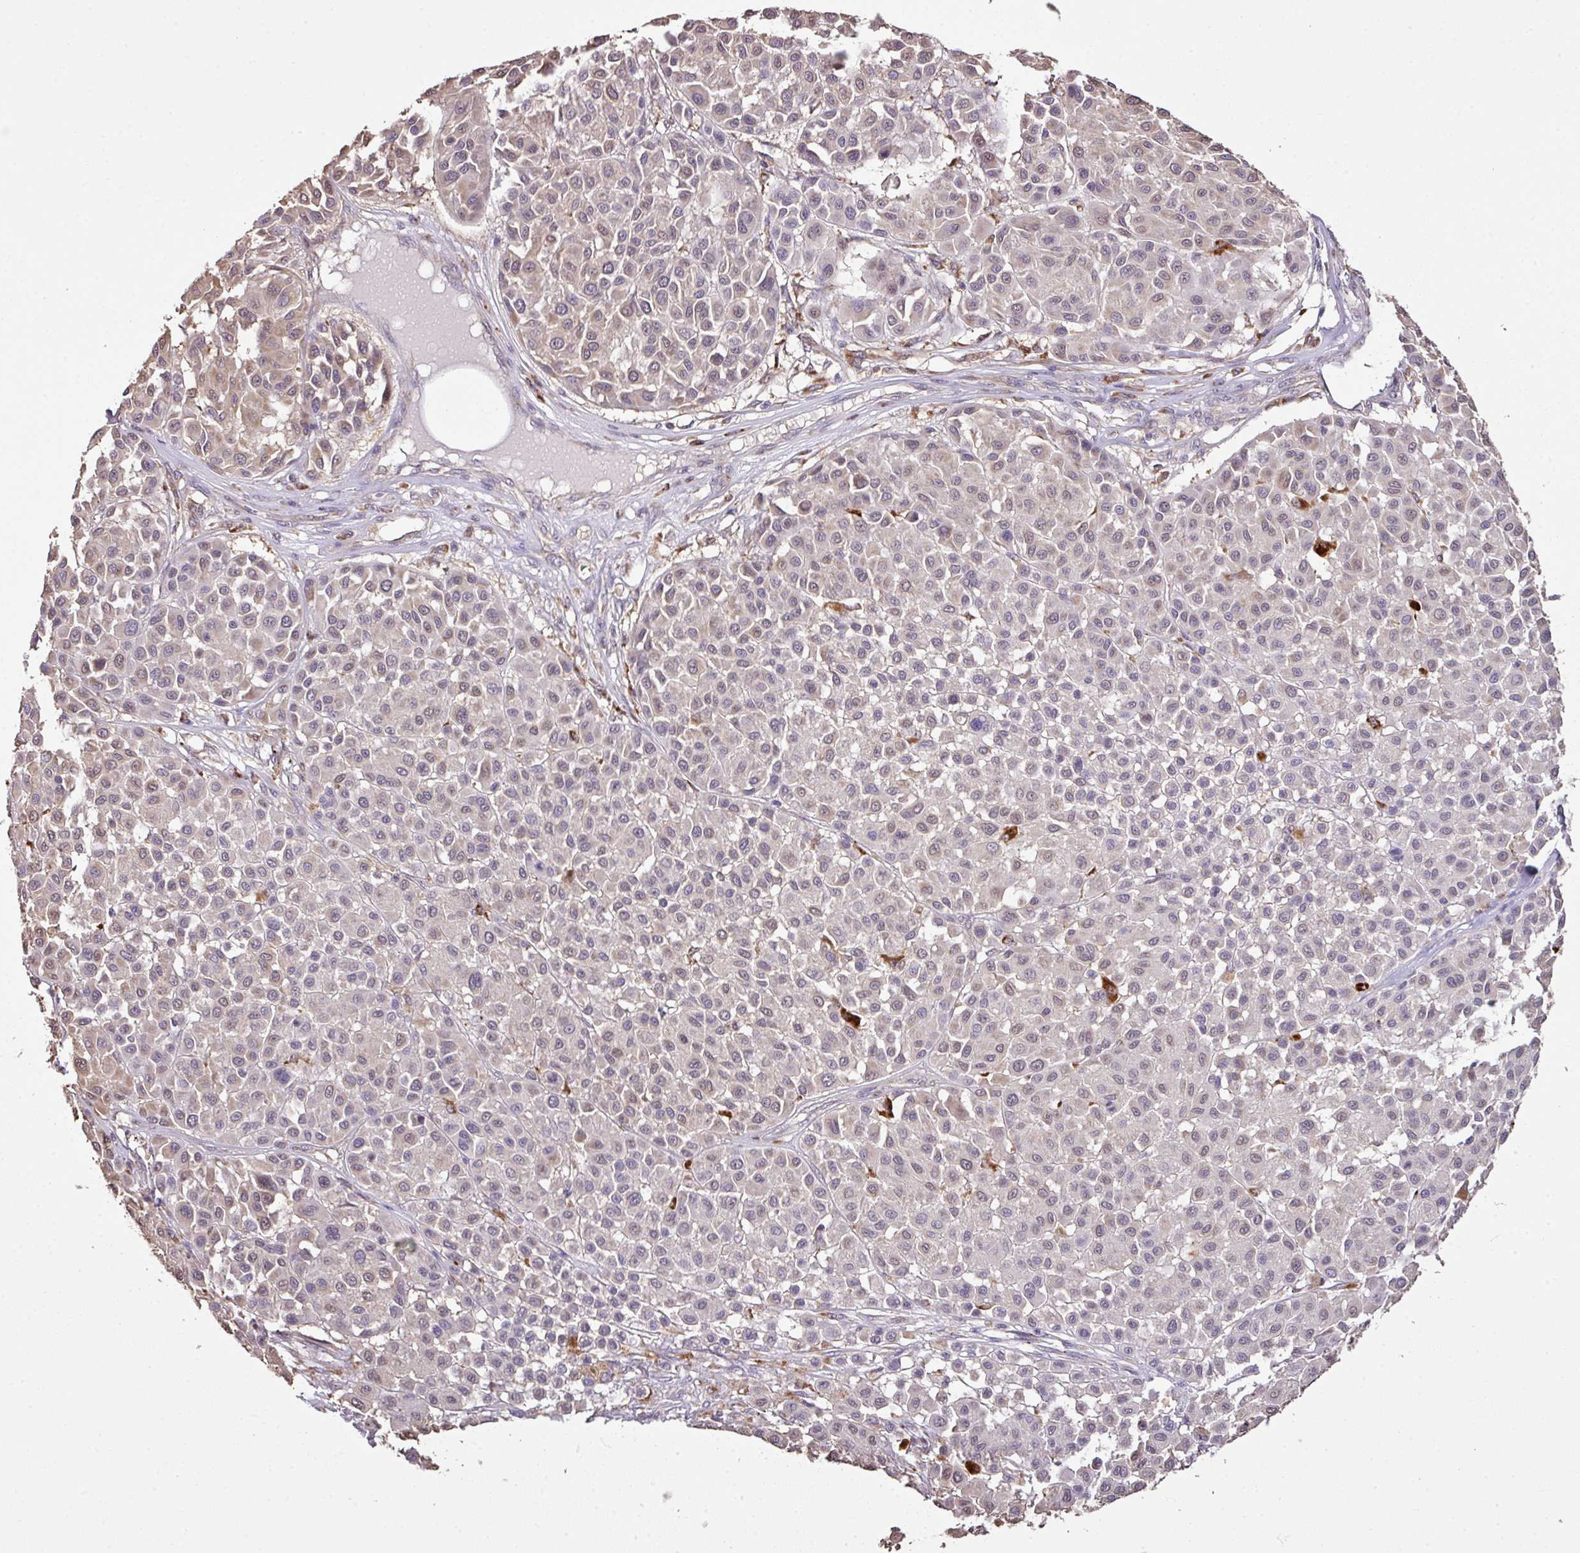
{"staining": {"intensity": "weak", "quantity": "<25%", "location": "cytoplasmic/membranous,nuclear"}, "tissue": "melanoma", "cell_type": "Tumor cells", "image_type": "cancer", "snomed": [{"axis": "morphology", "description": "Malignant melanoma, Metastatic site"}, {"axis": "topography", "description": "Soft tissue"}], "caption": "Malignant melanoma (metastatic site) stained for a protein using immunohistochemistry displays no expression tumor cells.", "gene": "SMCO4", "patient": {"sex": "male", "age": 41}}